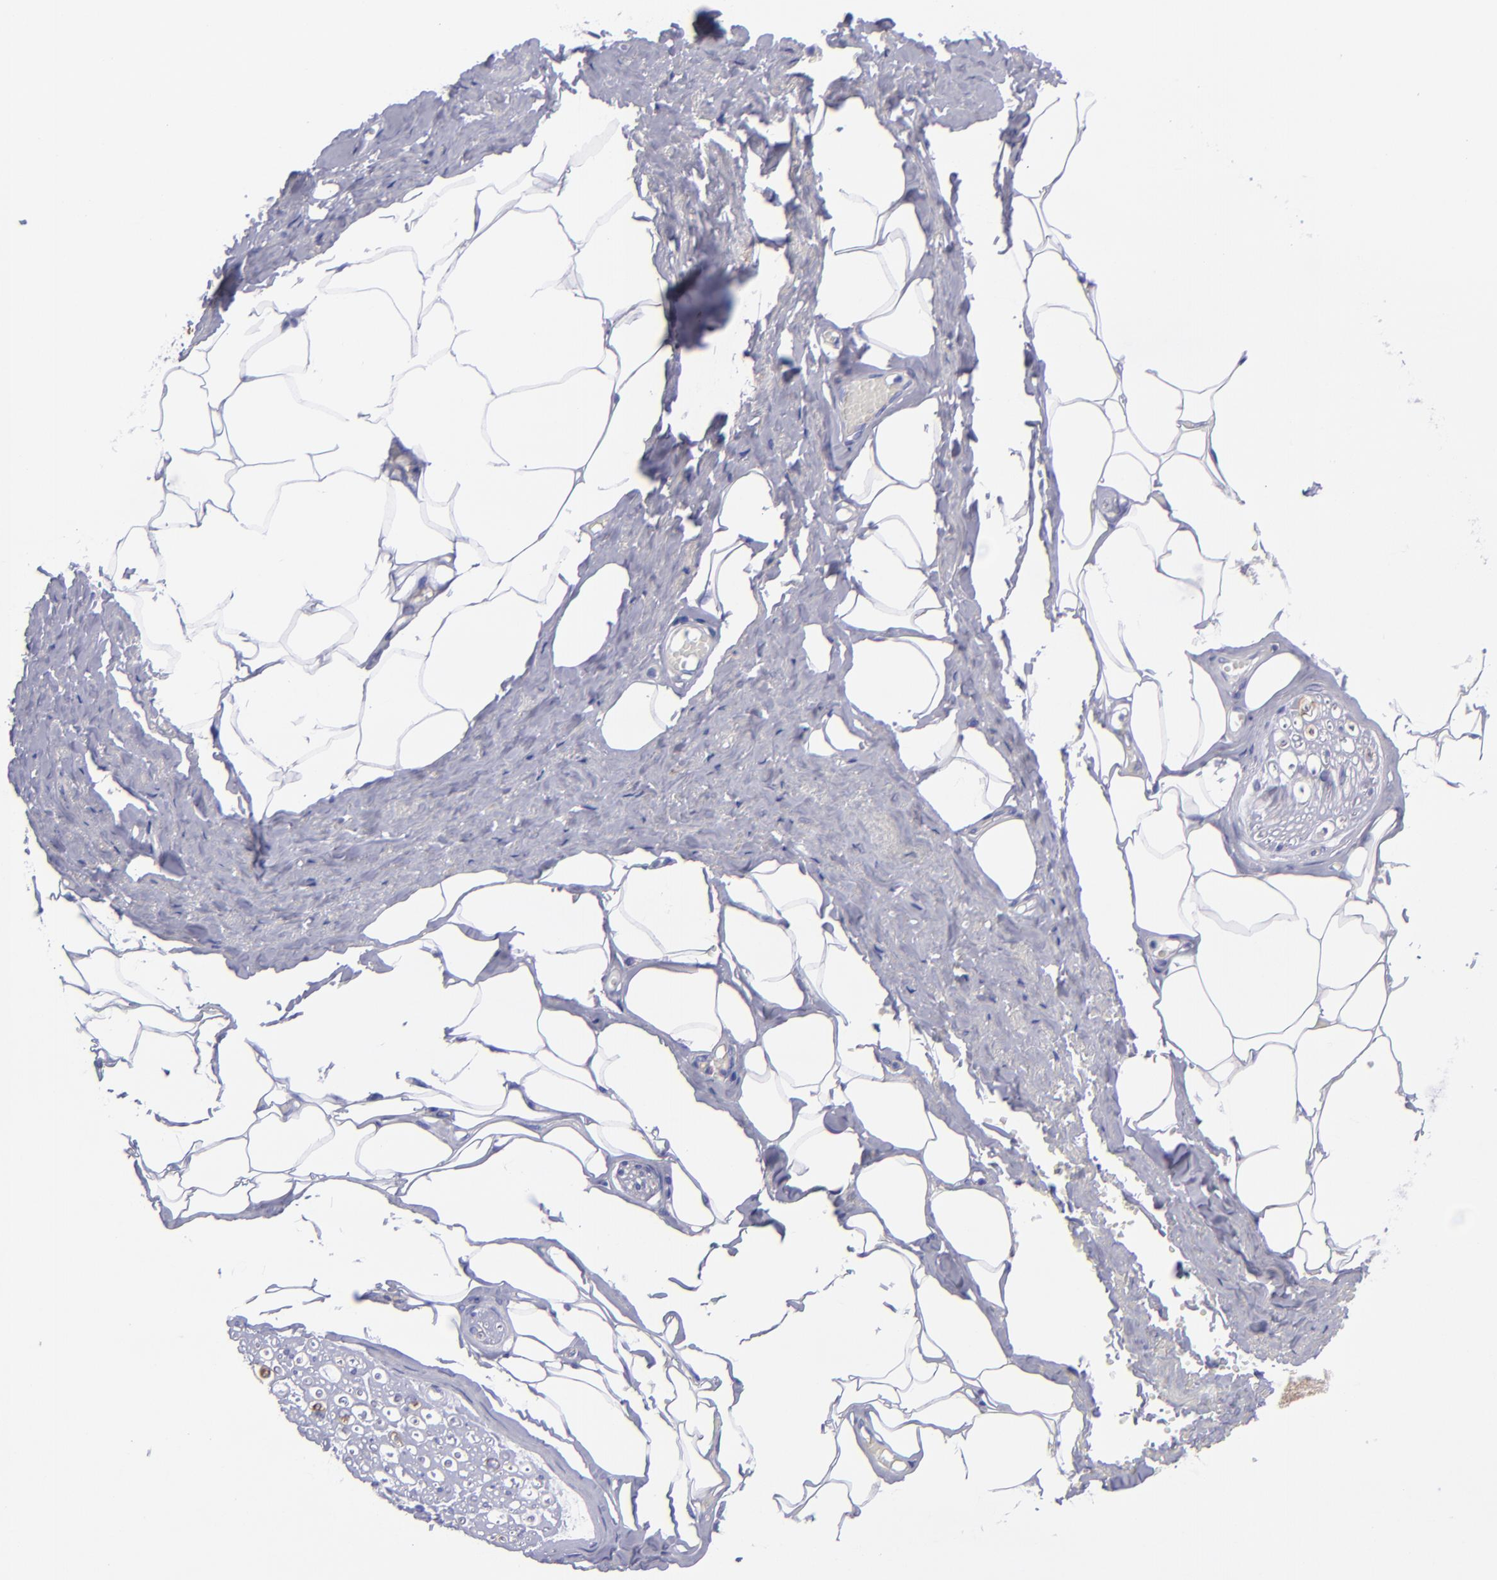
{"staining": {"intensity": "negative", "quantity": "none", "location": "none"}, "tissue": "adipose tissue", "cell_type": "Adipocytes", "image_type": "normal", "snomed": [{"axis": "morphology", "description": "Normal tissue, NOS"}, {"axis": "topography", "description": "Soft tissue"}, {"axis": "topography", "description": "Peripheral nerve tissue"}], "caption": "IHC photomicrograph of unremarkable adipose tissue stained for a protein (brown), which displays no positivity in adipocytes. (DAB immunohistochemistry visualized using brightfield microscopy, high magnification).", "gene": "ITGAV", "patient": {"sex": "female", "age": 68}}